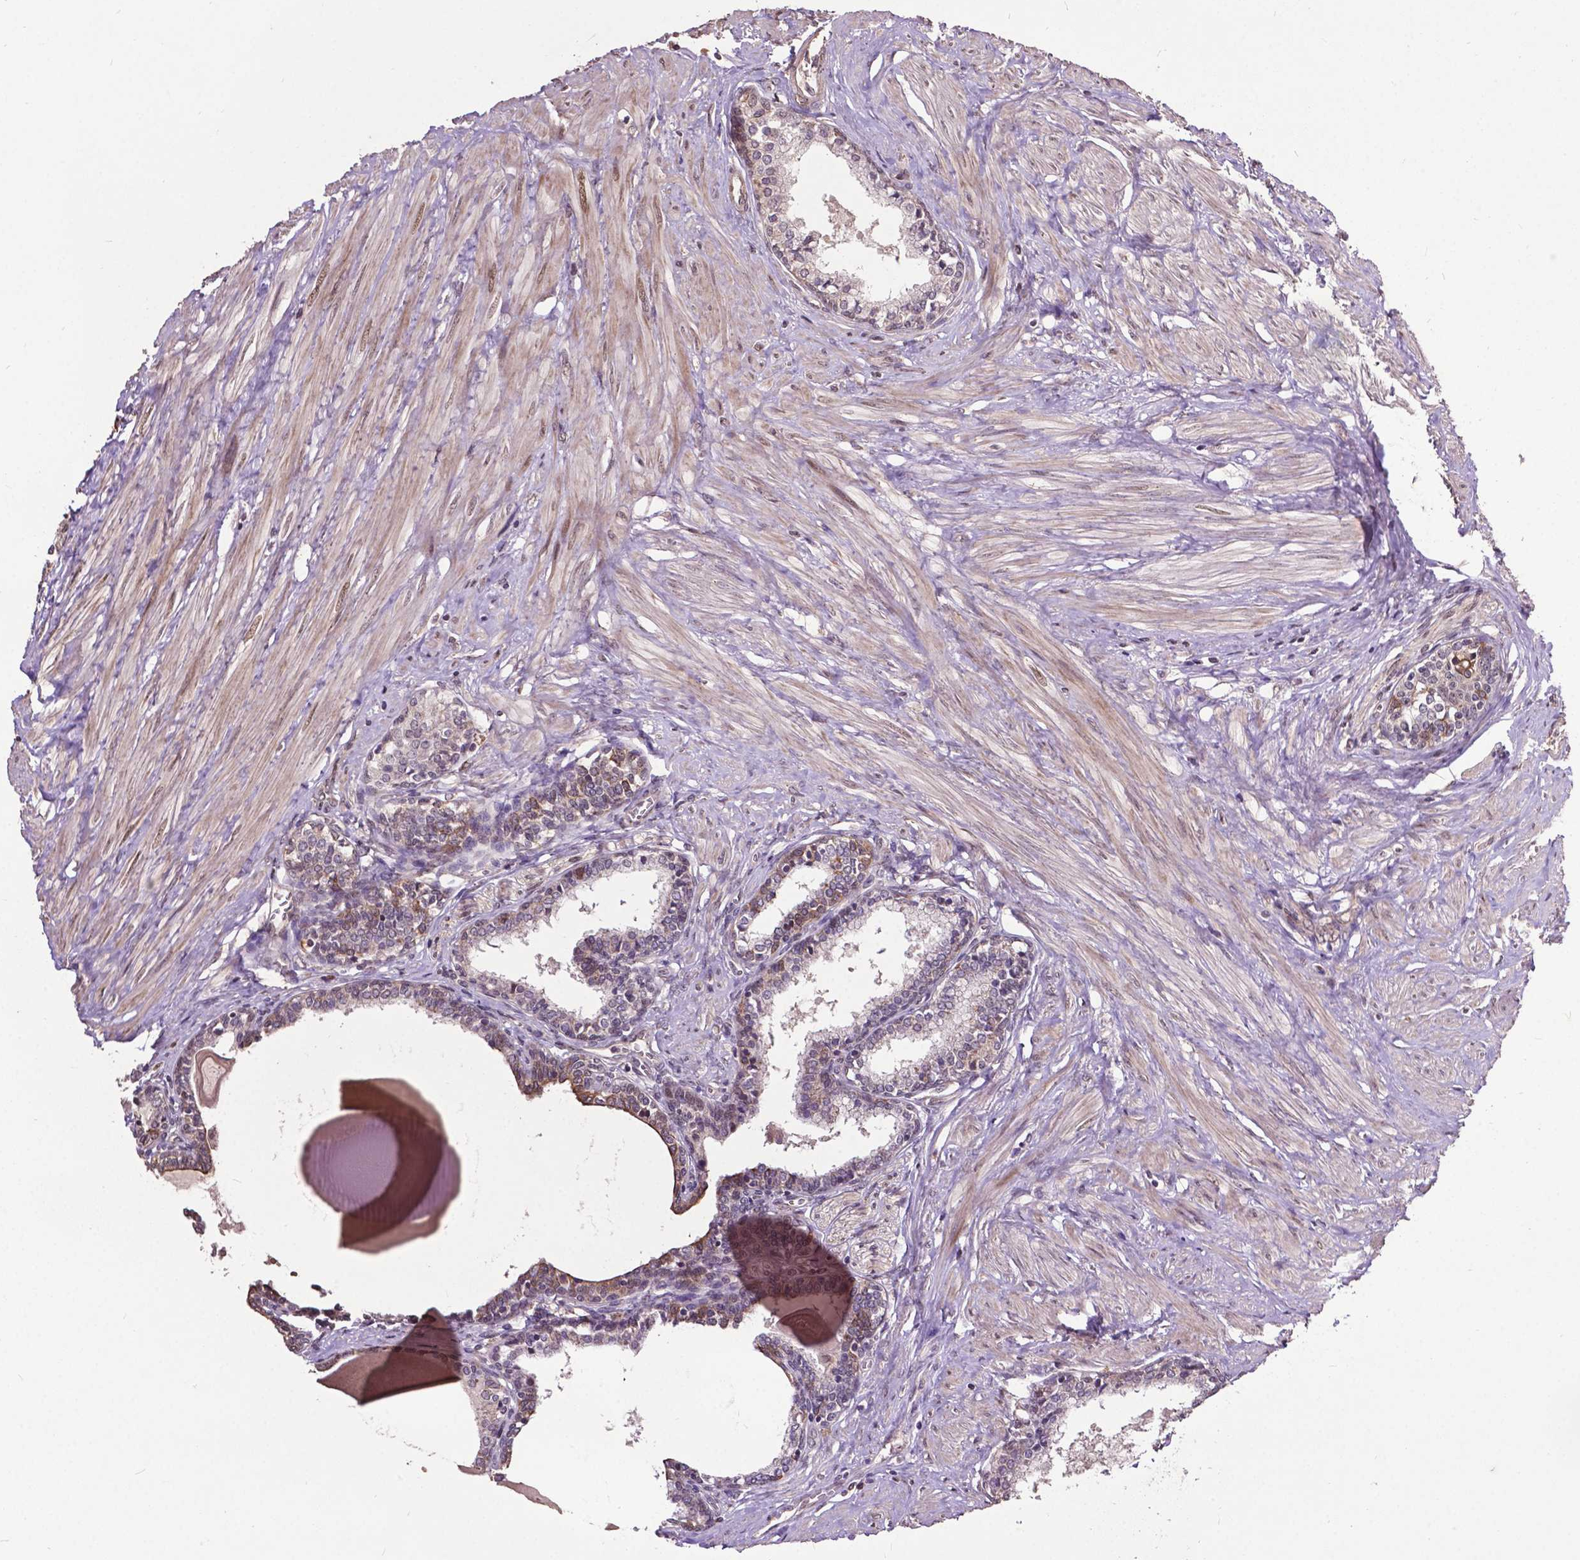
{"staining": {"intensity": "weak", "quantity": "<25%", "location": "cytoplasmic/membranous"}, "tissue": "prostate", "cell_type": "Glandular cells", "image_type": "normal", "snomed": [{"axis": "morphology", "description": "Normal tissue, NOS"}, {"axis": "topography", "description": "Prostate"}], "caption": "Prostate was stained to show a protein in brown. There is no significant positivity in glandular cells. The staining is performed using DAB (3,3'-diaminobenzidine) brown chromogen with nuclei counter-stained in using hematoxylin.", "gene": "GLRA2", "patient": {"sex": "male", "age": 55}}